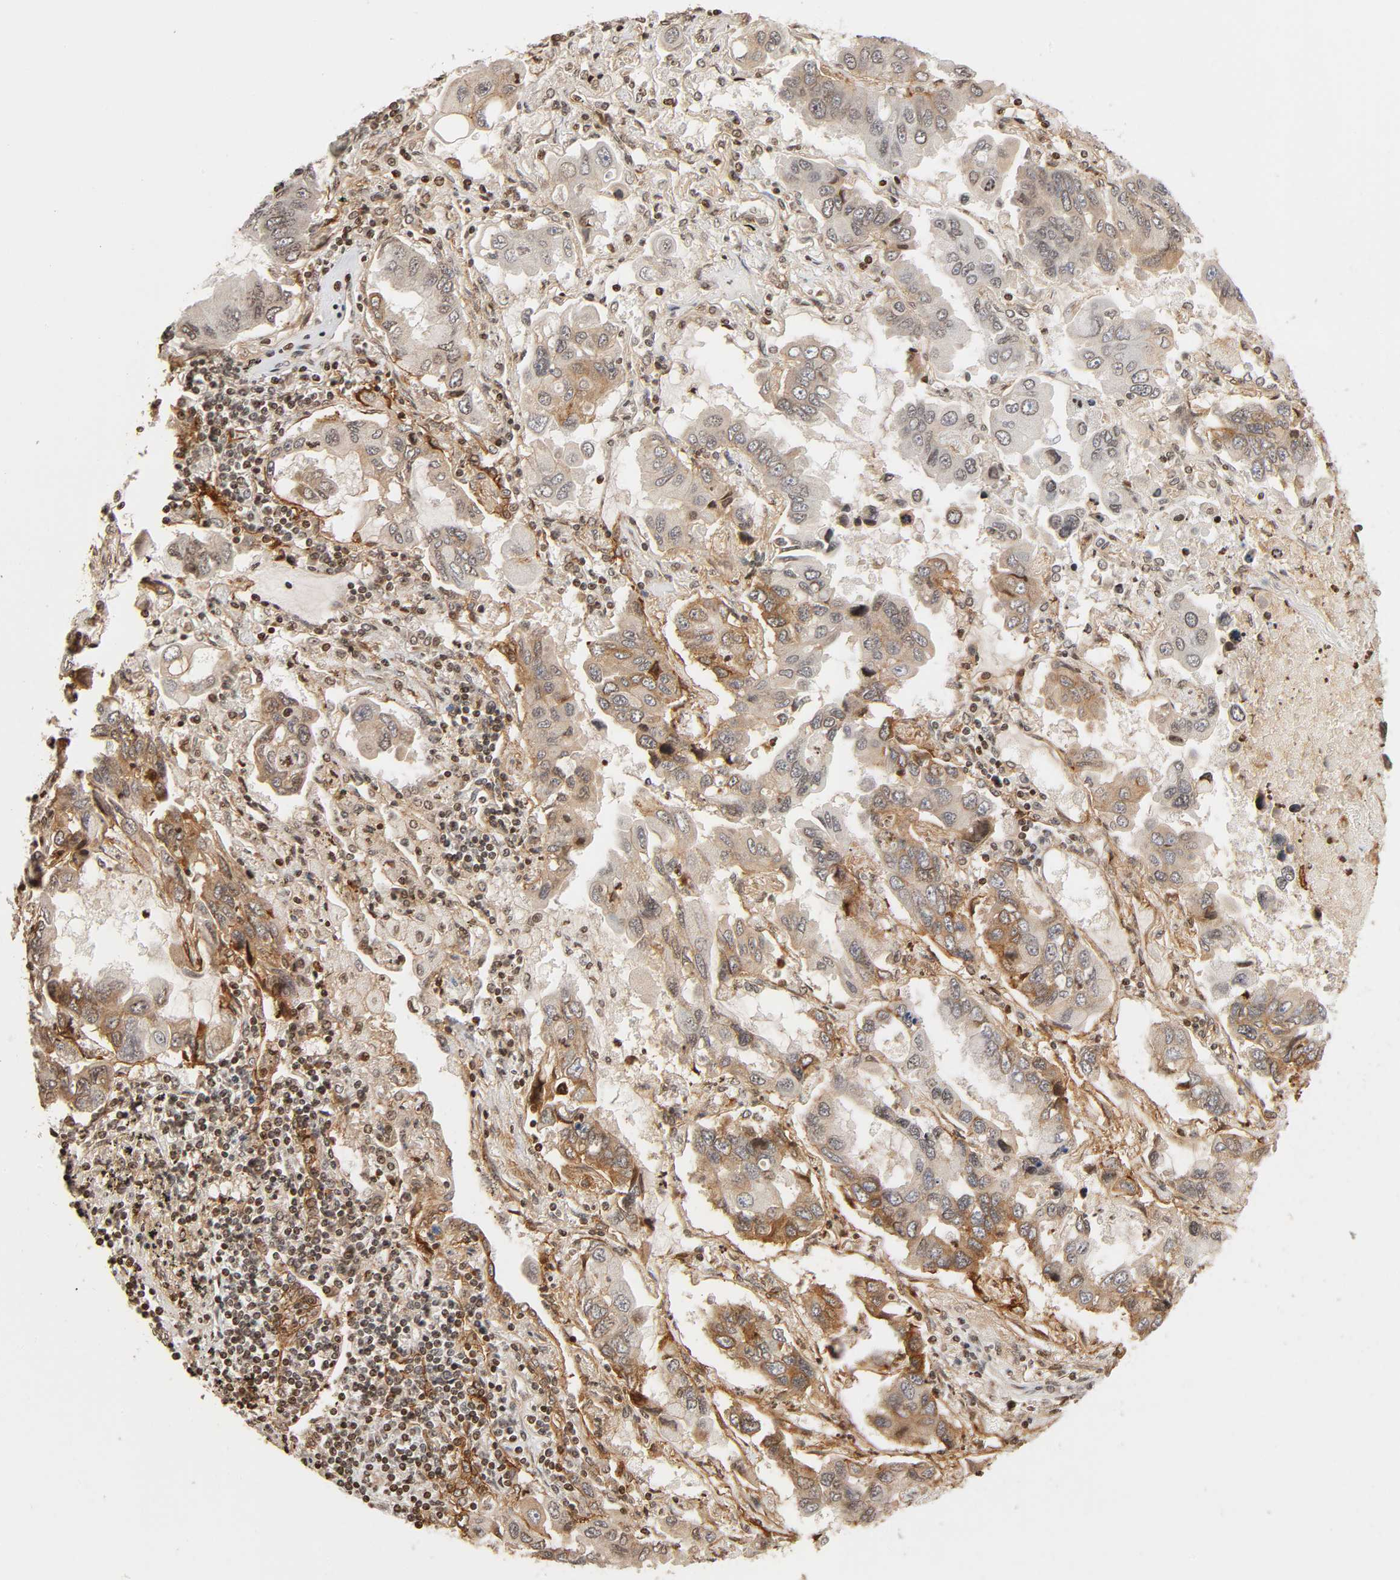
{"staining": {"intensity": "moderate", "quantity": "25%-75%", "location": "cytoplasmic/membranous"}, "tissue": "lung cancer", "cell_type": "Tumor cells", "image_type": "cancer", "snomed": [{"axis": "morphology", "description": "Adenocarcinoma, NOS"}, {"axis": "topography", "description": "Lung"}], "caption": "An image of adenocarcinoma (lung) stained for a protein displays moderate cytoplasmic/membranous brown staining in tumor cells. (Brightfield microscopy of DAB IHC at high magnification).", "gene": "ITGAV", "patient": {"sex": "male", "age": 64}}